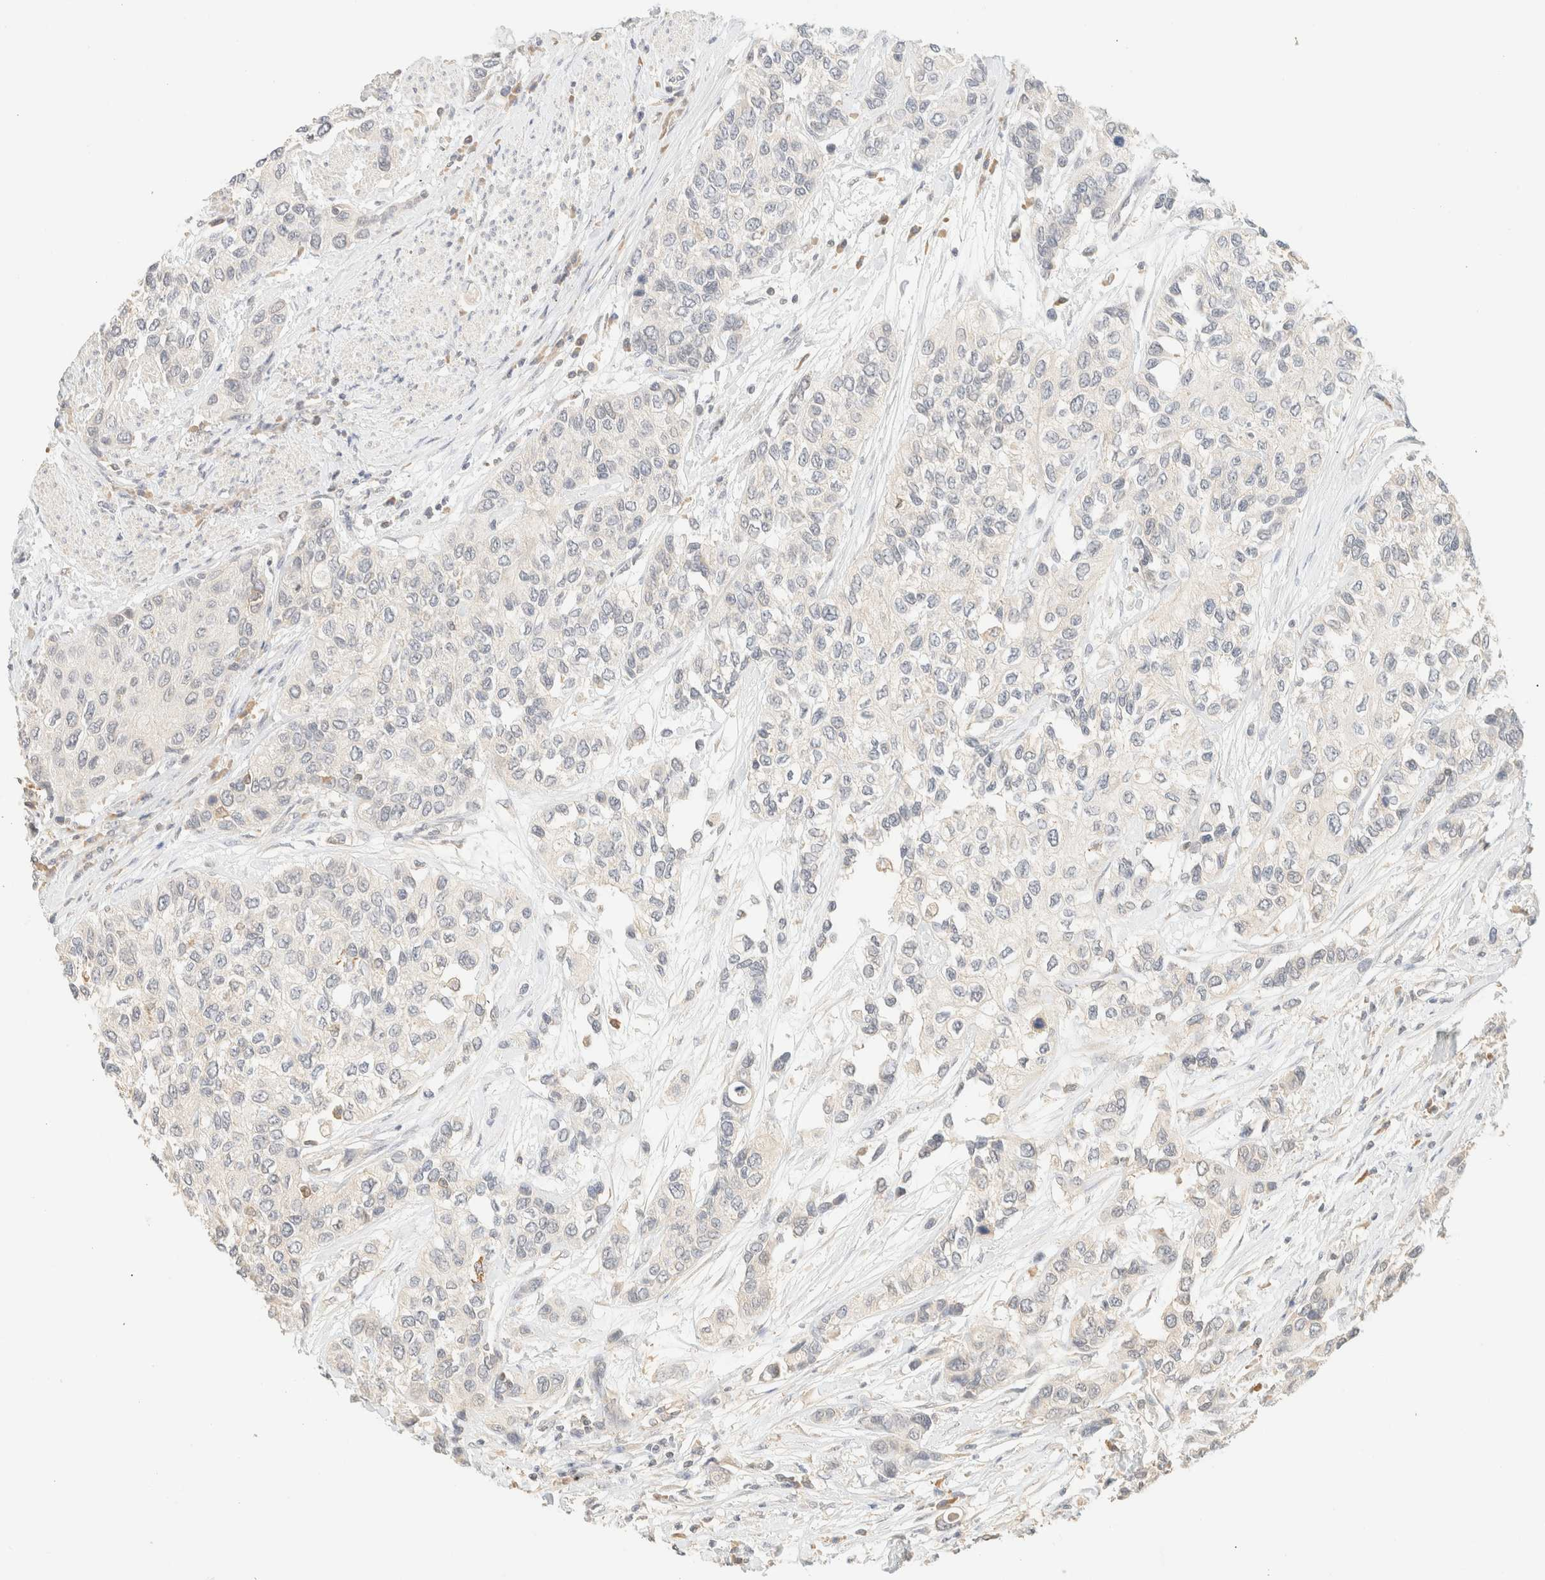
{"staining": {"intensity": "negative", "quantity": "none", "location": "none"}, "tissue": "urothelial cancer", "cell_type": "Tumor cells", "image_type": "cancer", "snomed": [{"axis": "morphology", "description": "Urothelial carcinoma, High grade"}, {"axis": "topography", "description": "Urinary bladder"}], "caption": "Tumor cells show no significant protein staining in urothelial carcinoma (high-grade).", "gene": "TIMD4", "patient": {"sex": "female", "age": 56}}